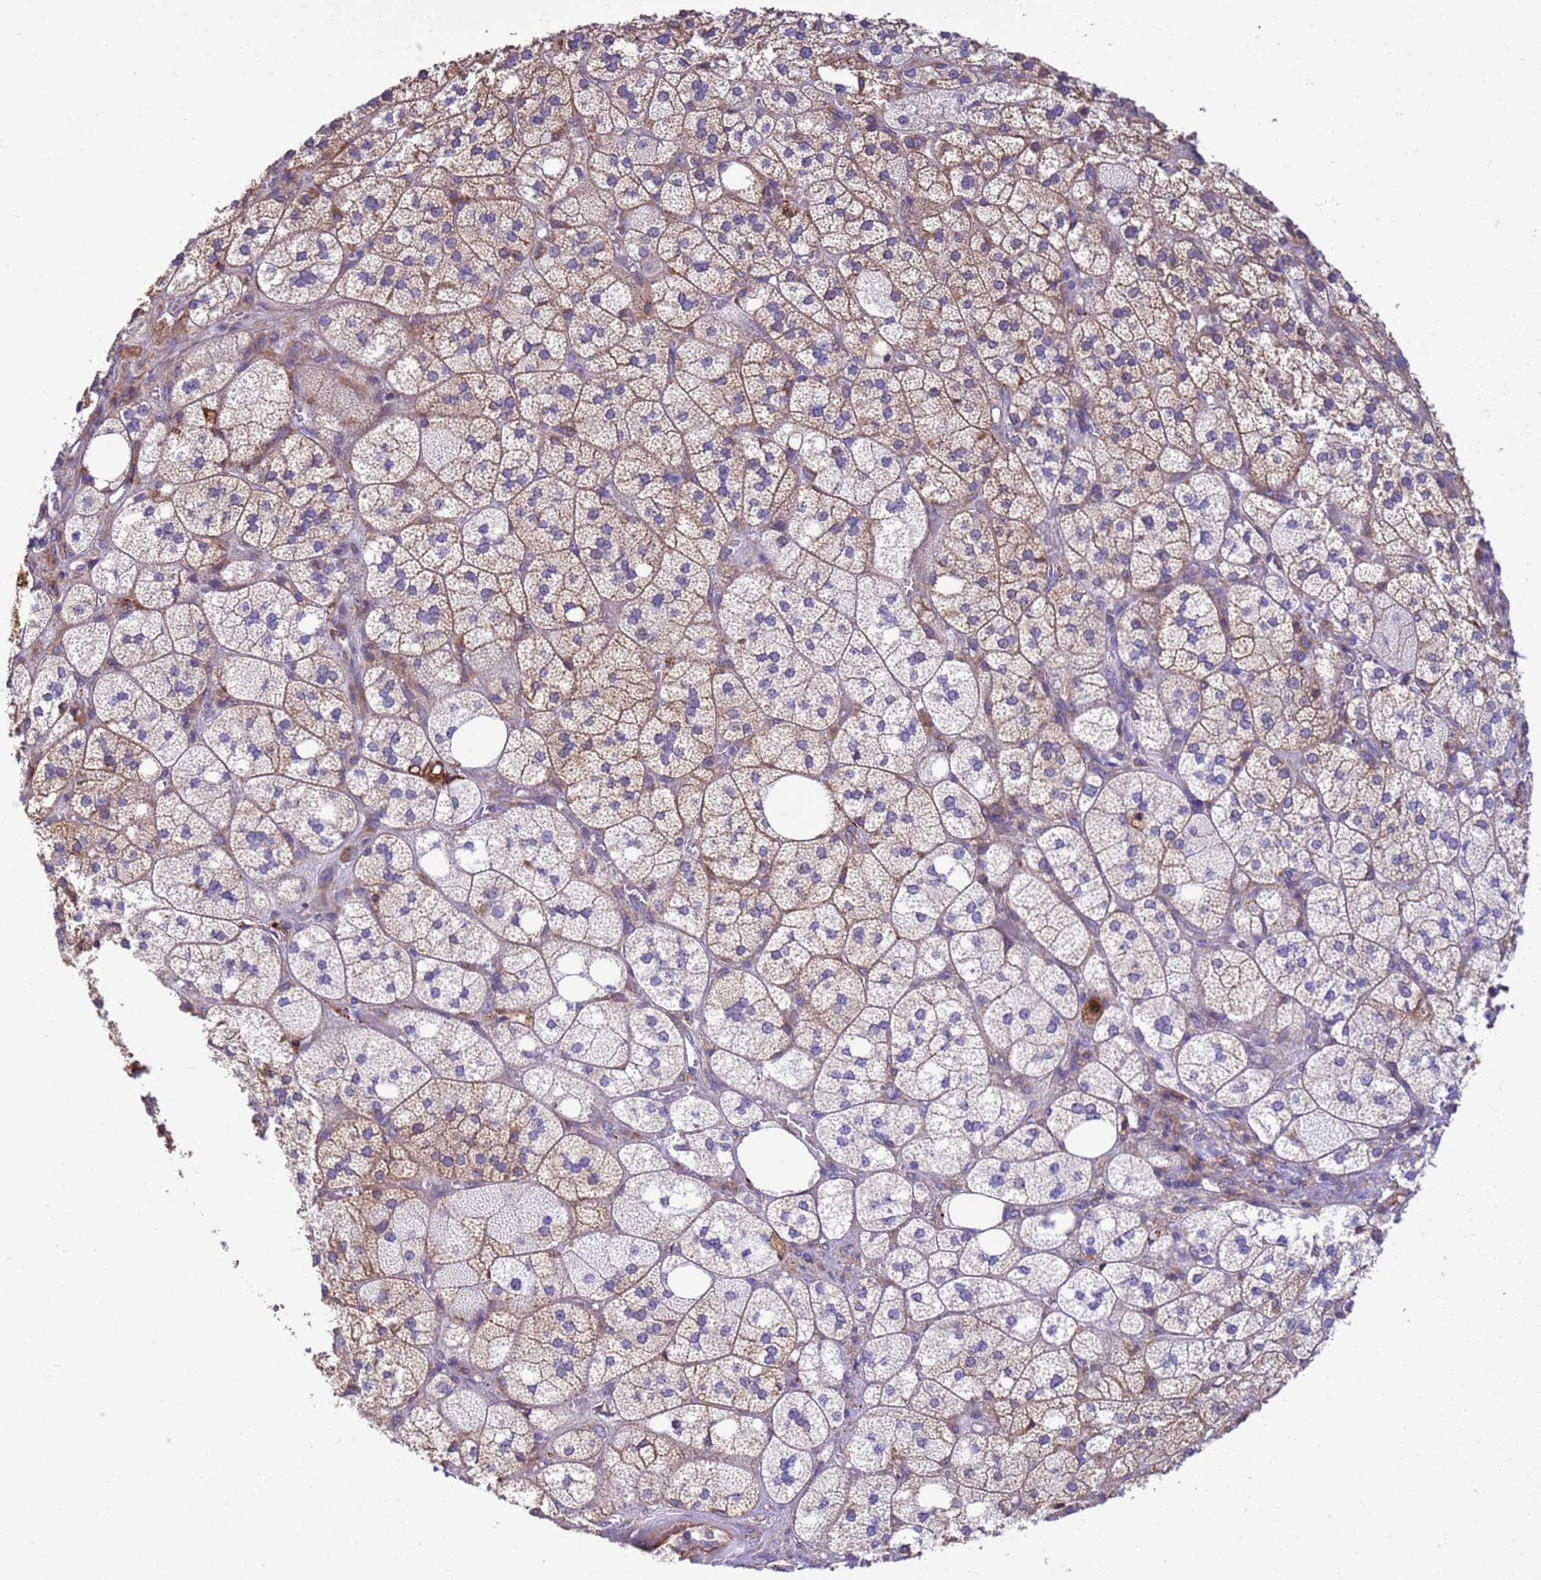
{"staining": {"intensity": "moderate", "quantity": "25%-75%", "location": "cytoplasmic/membranous"}, "tissue": "adrenal gland", "cell_type": "Glandular cells", "image_type": "normal", "snomed": [{"axis": "morphology", "description": "Normal tissue, NOS"}, {"axis": "topography", "description": "Adrenal gland"}], "caption": "Human adrenal gland stained for a protein (brown) demonstrates moderate cytoplasmic/membranous positive staining in about 25%-75% of glandular cells.", "gene": "THAP5", "patient": {"sex": "male", "age": 61}}